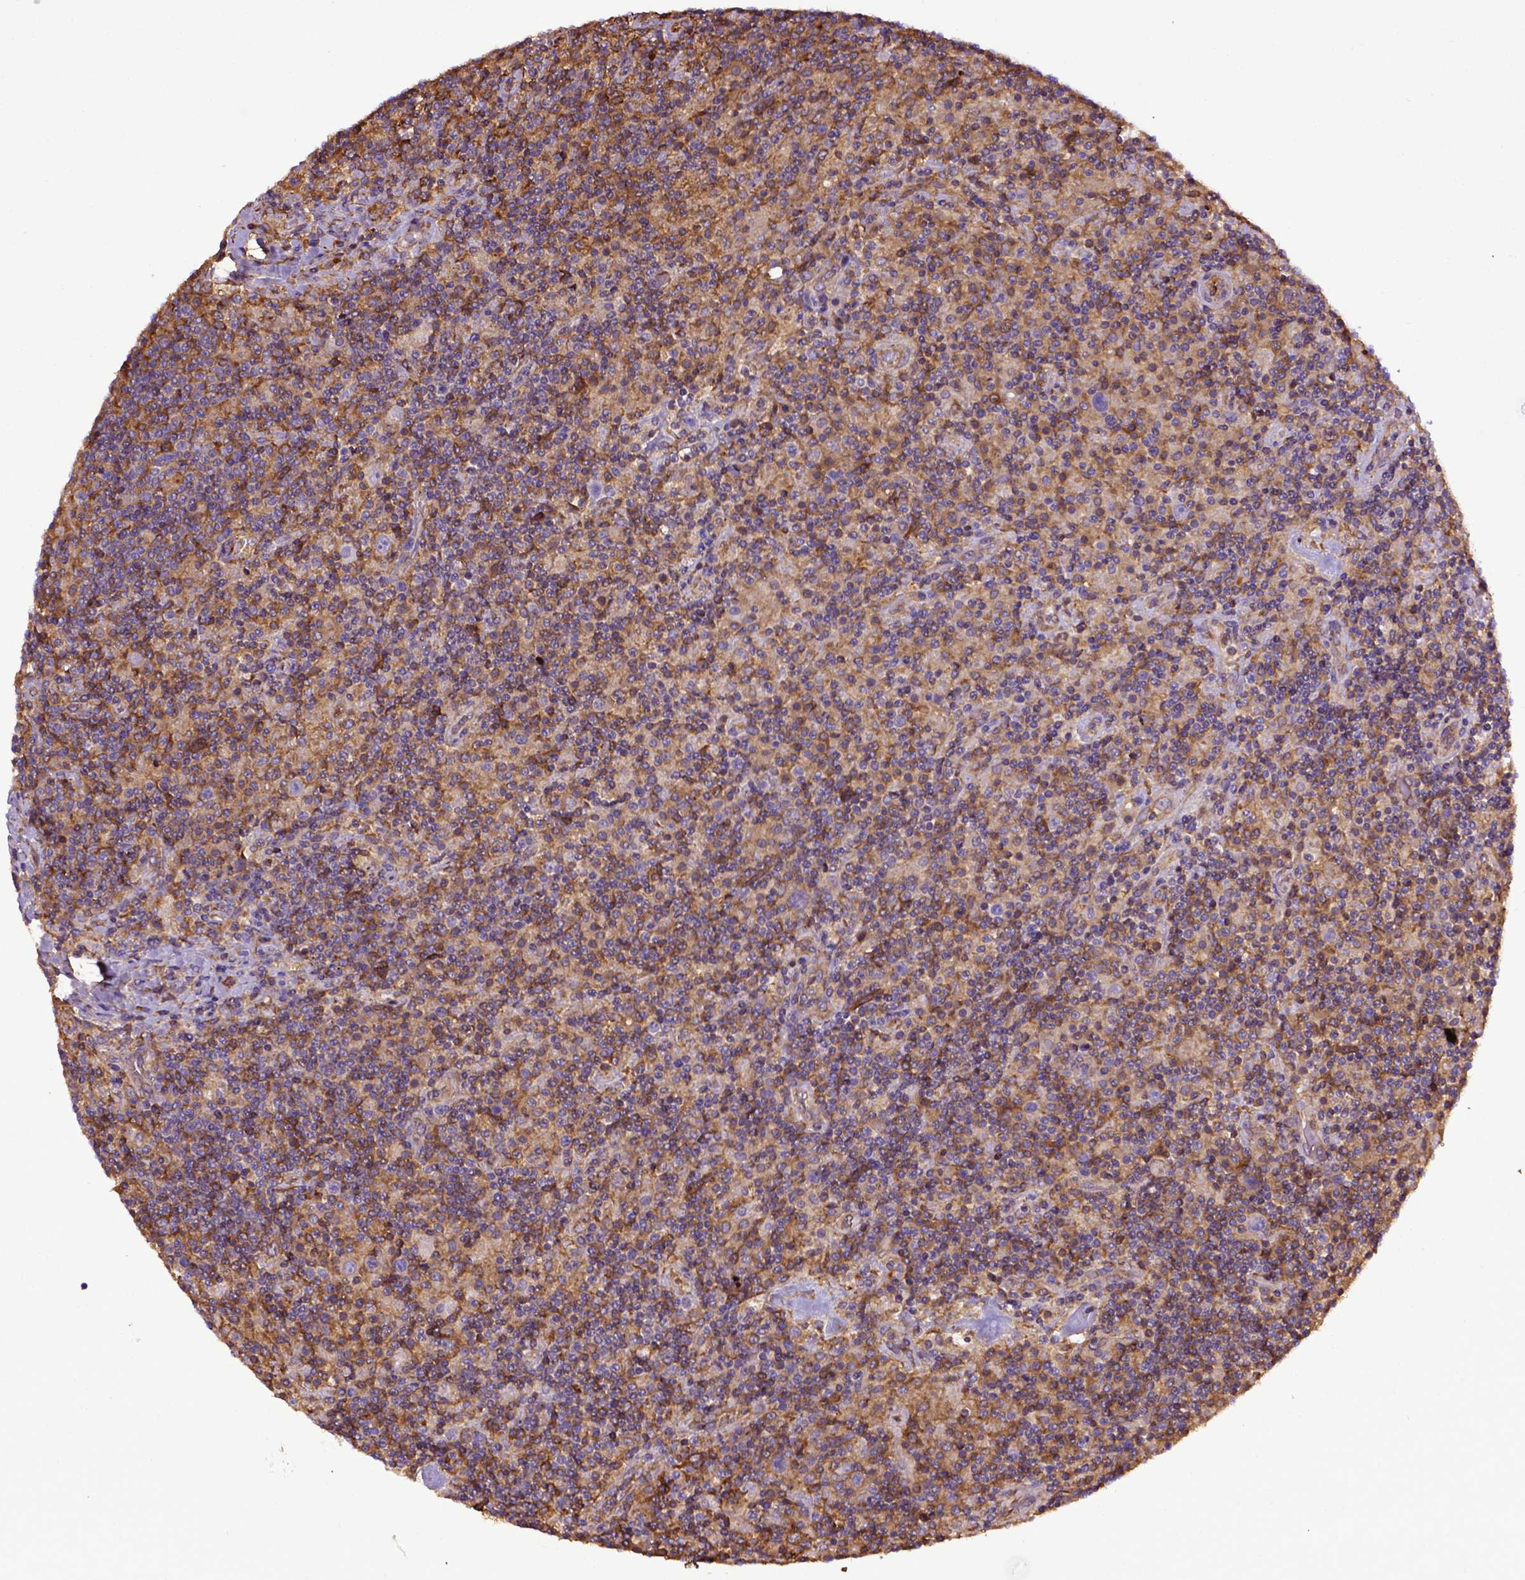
{"staining": {"intensity": "weak", "quantity": ">75%", "location": "cytoplasmic/membranous"}, "tissue": "lymphoma", "cell_type": "Tumor cells", "image_type": "cancer", "snomed": [{"axis": "morphology", "description": "Hodgkin's disease, NOS"}, {"axis": "topography", "description": "Lymph node"}], "caption": "Immunohistochemical staining of human Hodgkin's disease displays low levels of weak cytoplasmic/membranous expression in approximately >75% of tumor cells.", "gene": "MVP", "patient": {"sex": "male", "age": 70}}